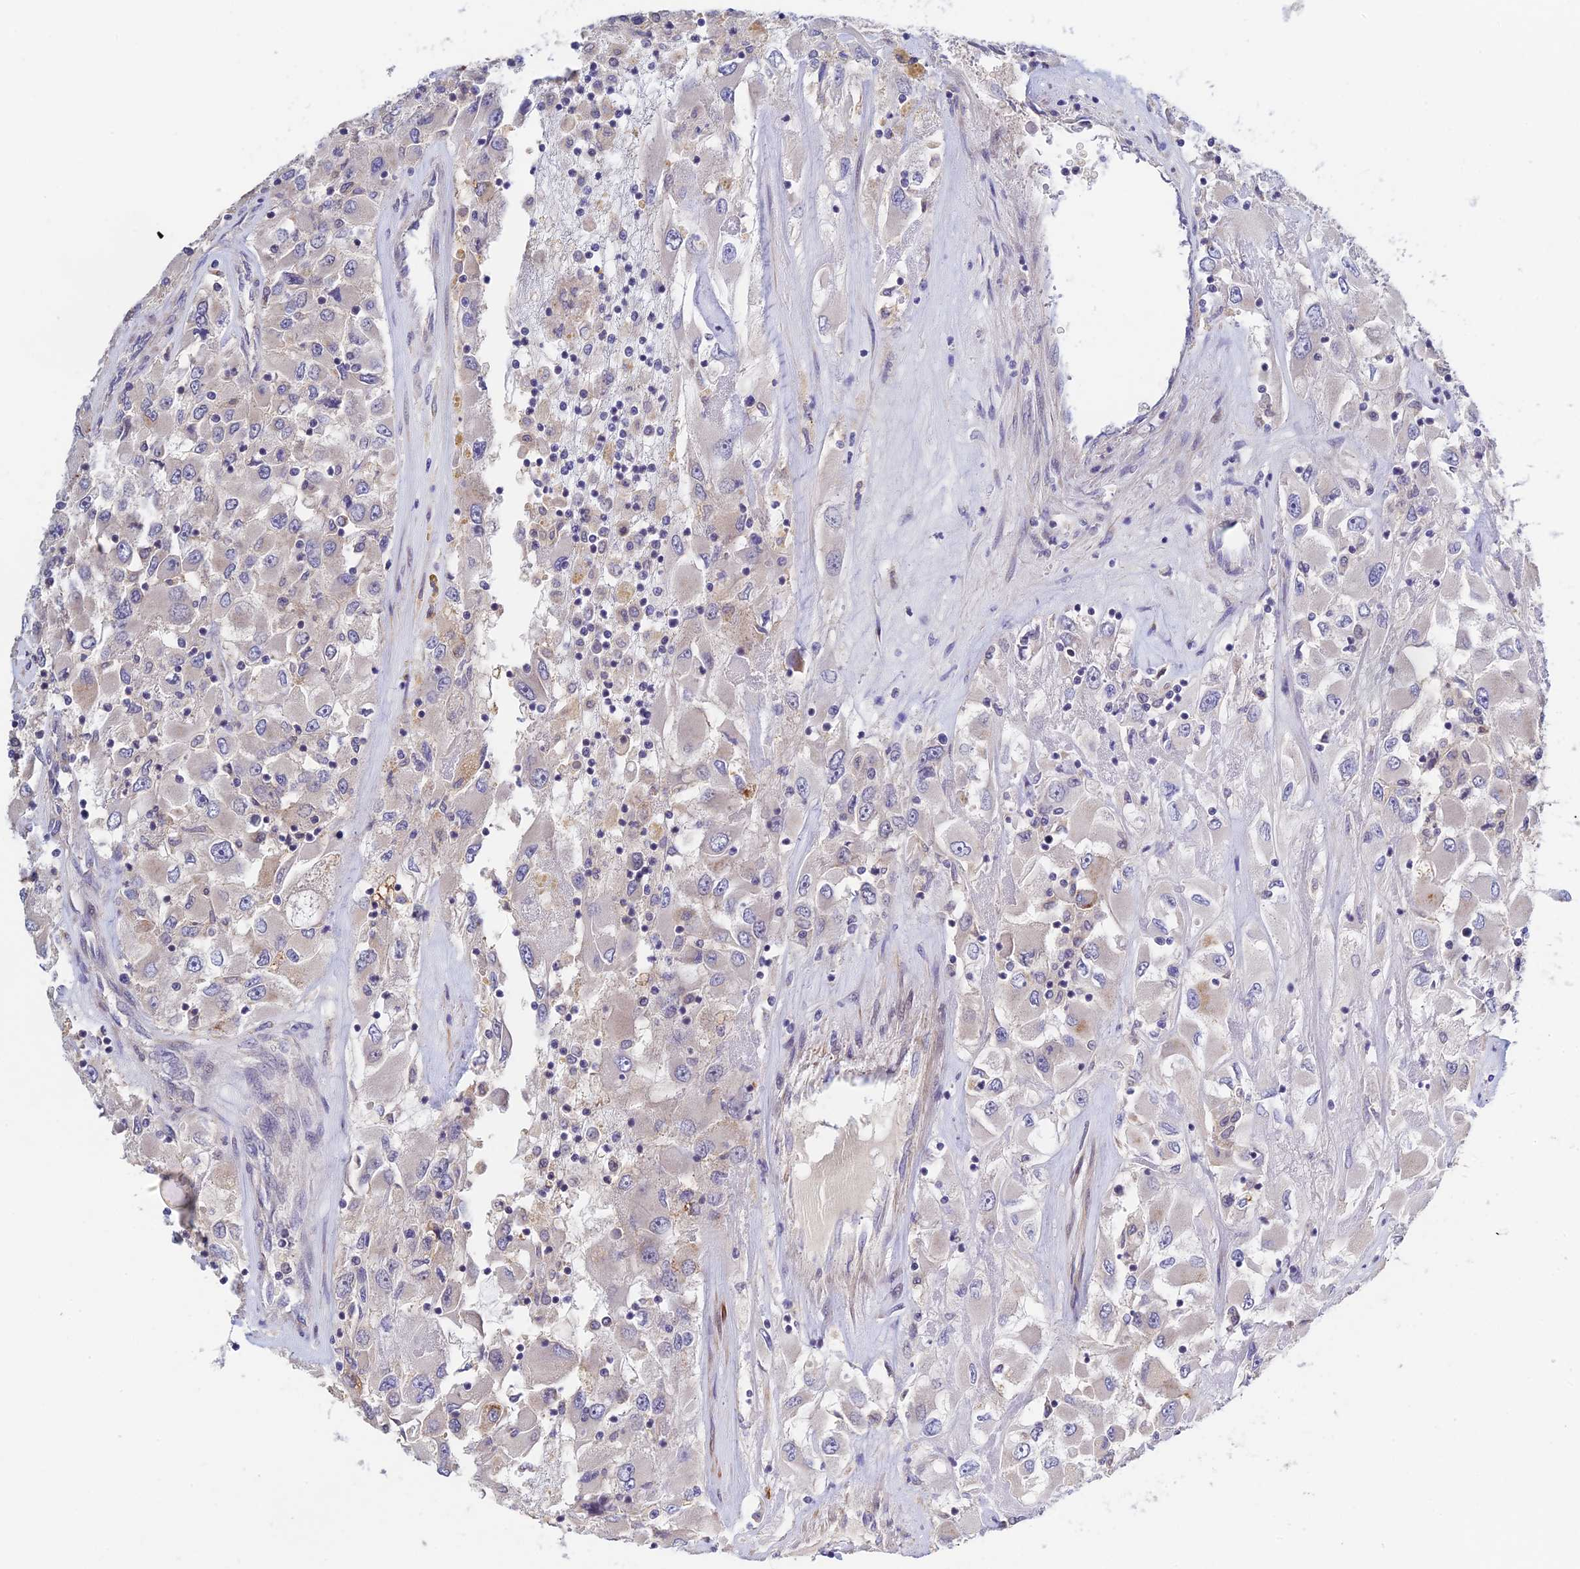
{"staining": {"intensity": "strong", "quantity": "<25%", "location": "cytoplasmic/membranous"}, "tissue": "renal cancer", "cell_type": "Tumor cells", "image_type": "cancer", "snomed": [{"axis": "morphology", "description": "Adenocarcinoma, NOS"}, {"axis": "topography", "description": "Kidney"}], "caption": "About <25% of tumor cells in human renal cancer reveal strong cytoplasmic/membranous protein staining as visualized by brown immunohistochemical staining.", "gene": "CWH43", "patient": {"sex": "female", "age": 52}}